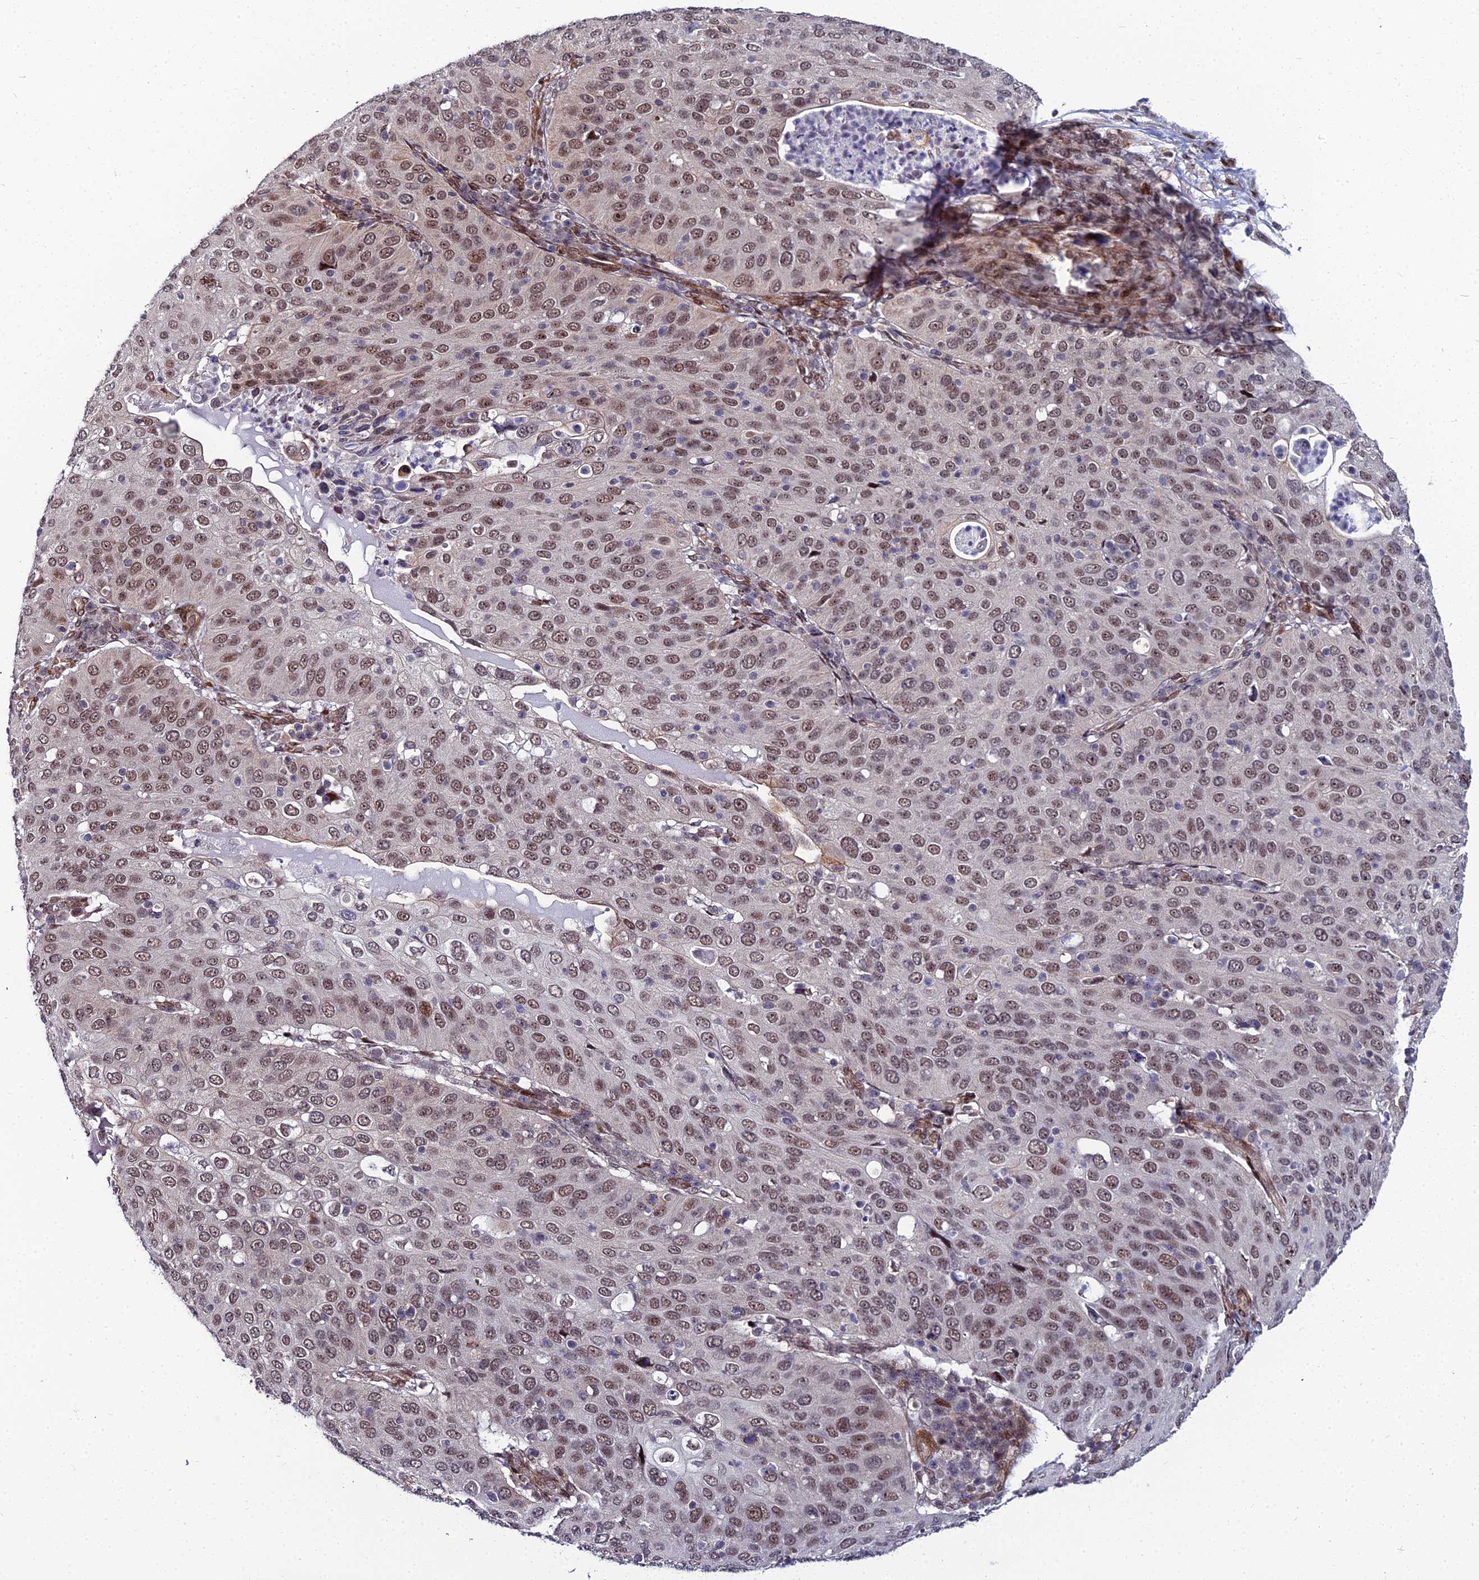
{"staining": {"intensity": "moderate", "quantity": ">75%", "location": "nuclear"}, "tissue": "cervical cancer", "cell_type": "Tumor cells", "image_type": "cancer", "snomed": [{"axis": "morphology", "description": "Squamous cell carcinoma, NOS"}, {"axis": "topography", "description": "Cervix"}], "caption": "The photomicrograph reveals immunohistochemical staining of cervical cancer. There is moderate nuclear positivity is identified in approximately >75% of tumor cells.", "gene": "ZNF668", "patient": {"sex": "female", "age": 36}}